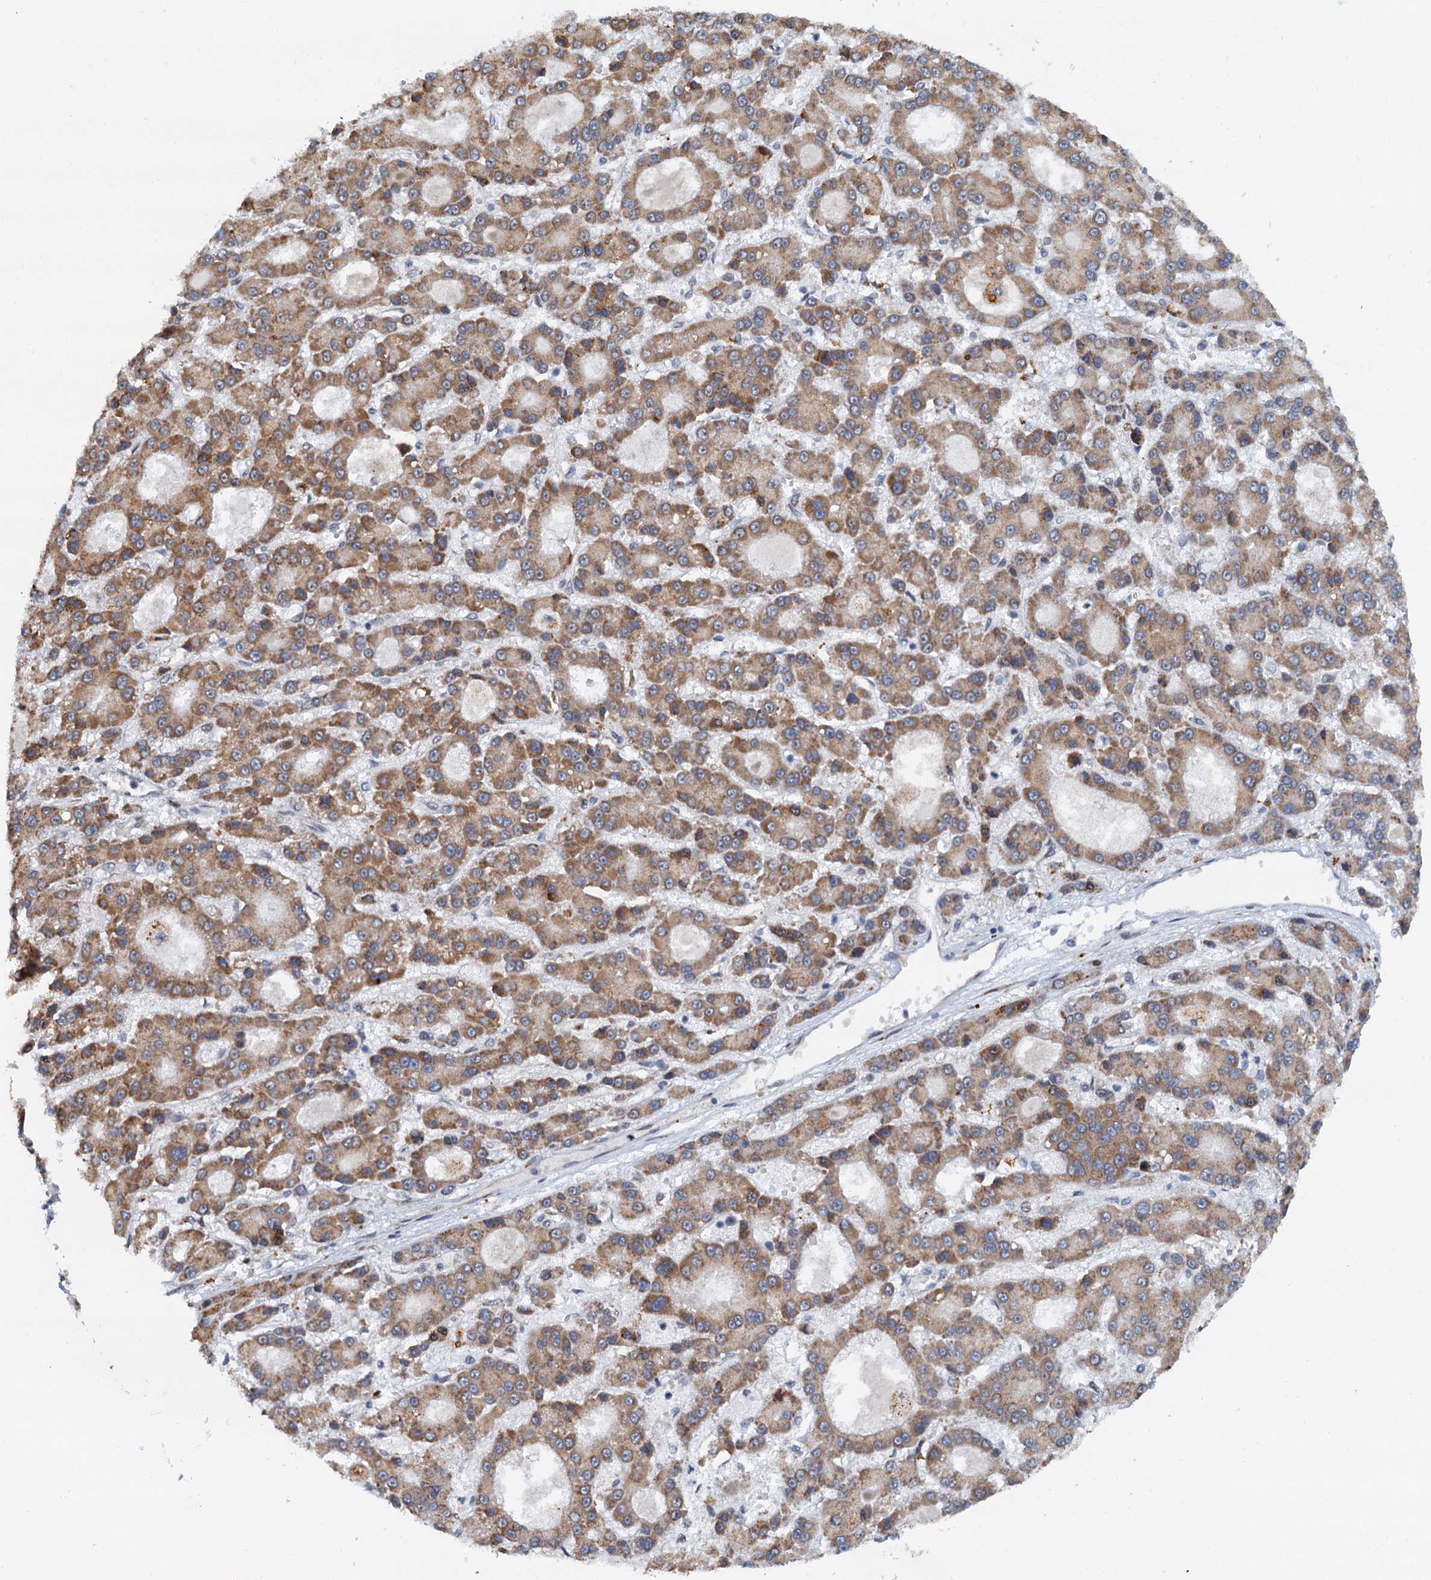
{"staining": {"intensity": "moderate", "quantity": ">75%", "location": "cytoplasmic/membranous"}, "tissue": "liver cancer", "cell_type": "Tumor cells", "image_type": "cancer", "snomed": [{"axis": "morphology", "description": "Carcinoma, Hepatocellular, NOS"}, {"axis": "topography", "description": "Liver"}], "caption": "Immunohistochemistry (IHC) photomicrograph of neoplastic tissue: human liver hepatocellular carcinoma stained using immunohistochemistry (IHC) shows medium levels of moderate protein expression localized specifically in the cytoplasmic/membranous of tumor cells, appearing as a cytoplasmic/membranous brown color.", "gene": "DNAJC21", "patient": {"sex": "male", "age": 70}}